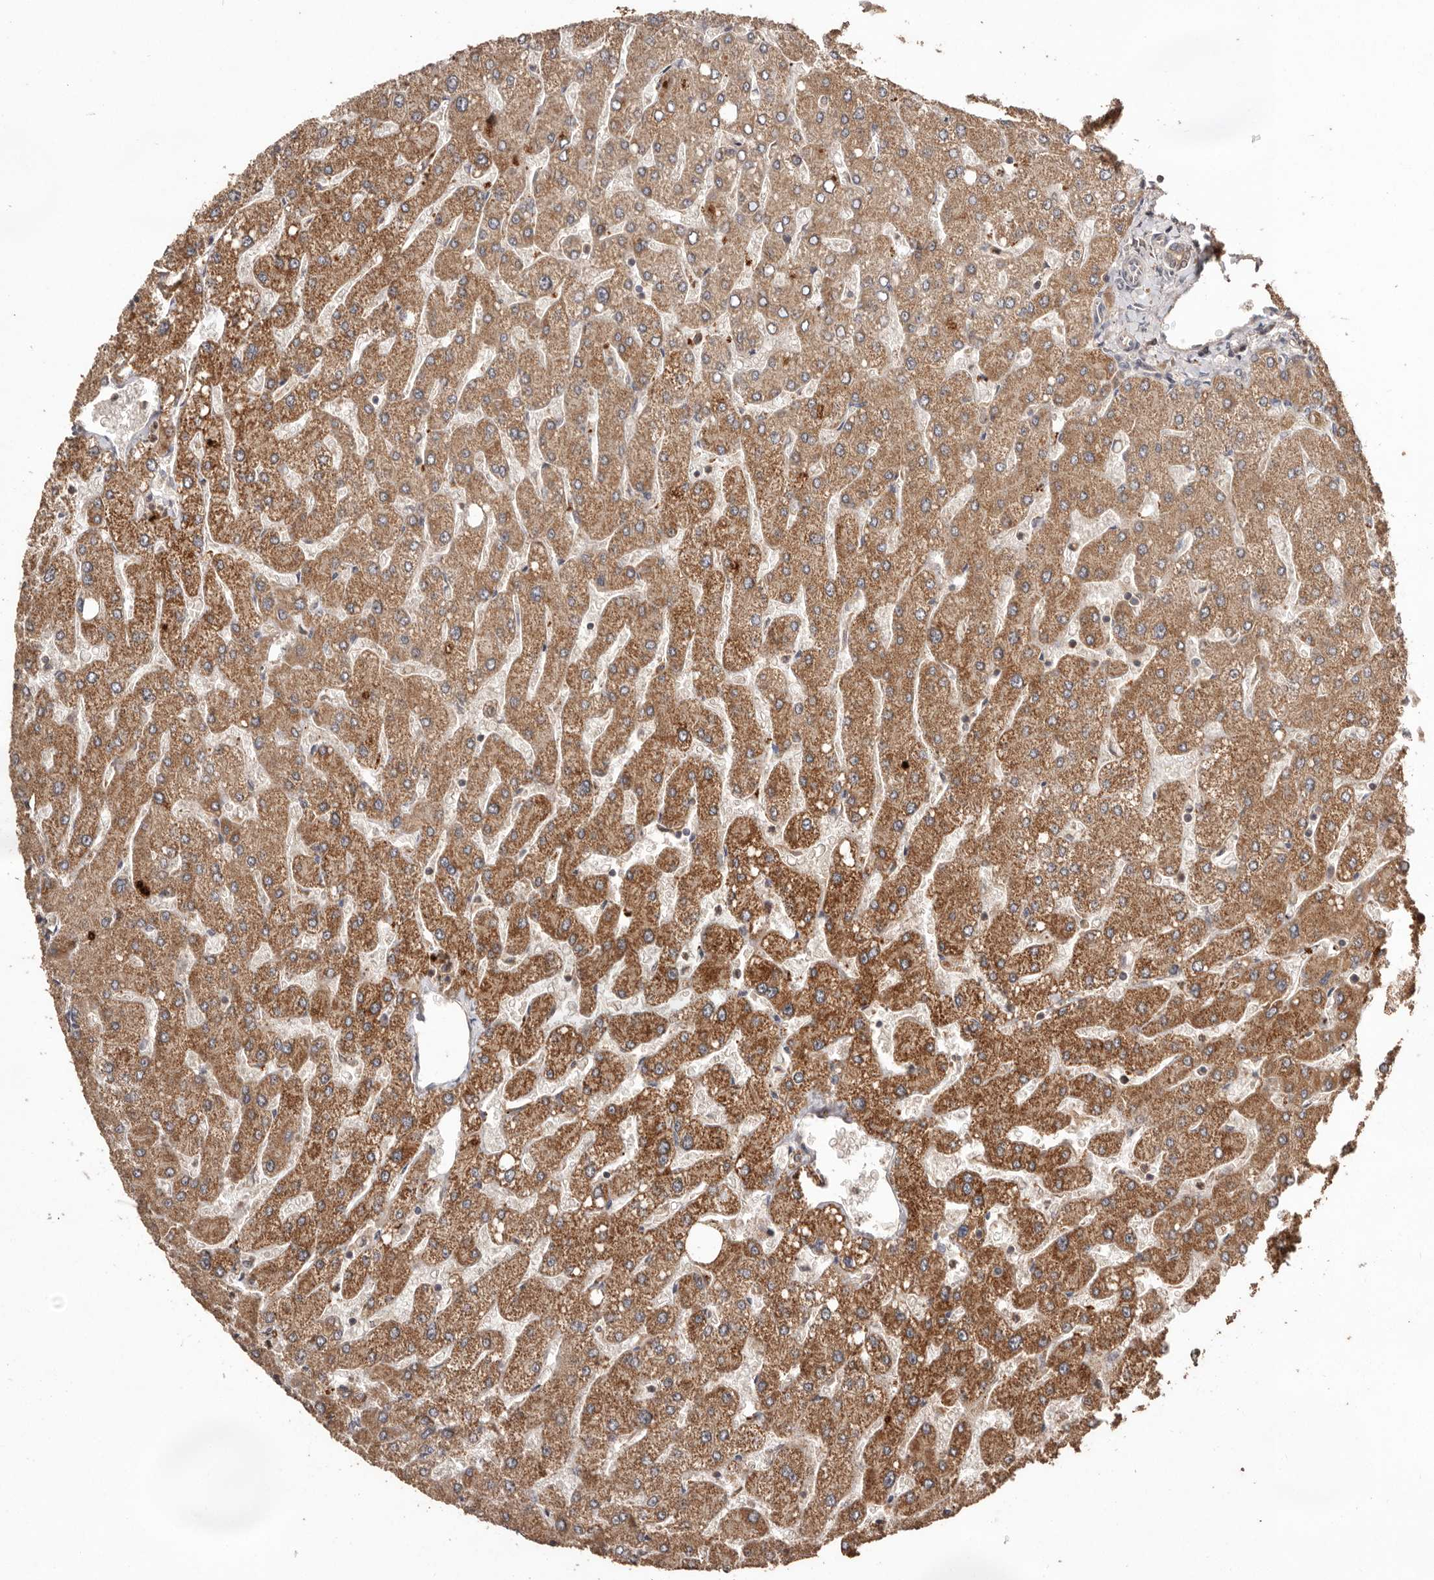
{"staining": {"intensity": "moderate", "quantity": ">75%", "location": "cytoplasmic/membranous"}, "tissue": "liver", "cell_type": "Cholangiocytes", "image_type": "normal", "snomed": [{"axis": "morphology", "description": "Normal tissue, NOS"}, {"axis": "topography", "description": "Liver"}], "caption": "A photomicrograph showing moderate cytoplasmic/membranous staining in about >75% of cholangiocytes in unremarkable liver, as visualized by brown immunohistochemical staining.", "gene": "RWDD1", "patient": {"sex": "male", "age": 55}}